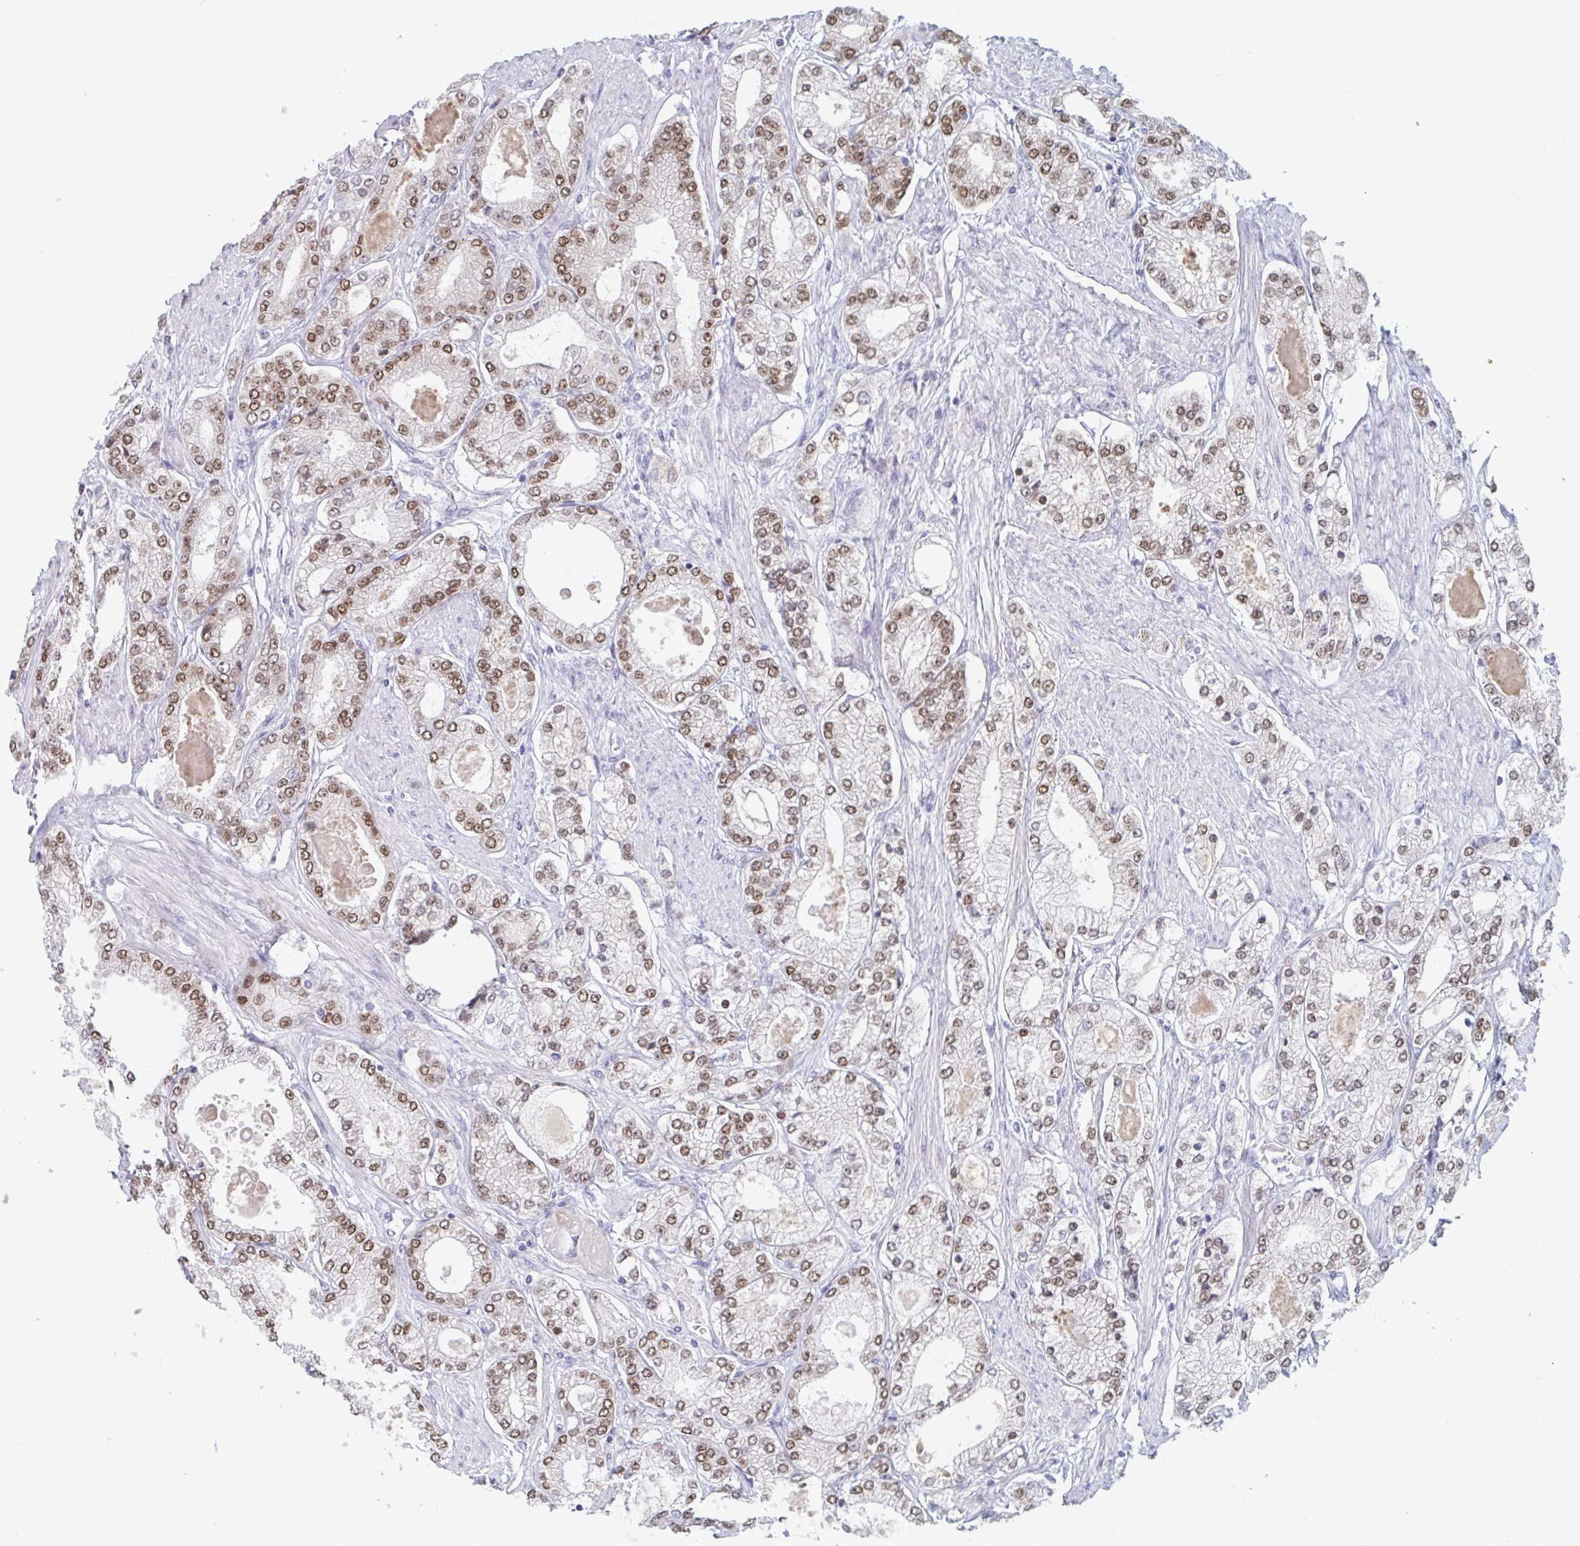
{"staining": {"intensity": "moderate", "quantity": ">75%", "location": "nuclear"}, "tissue": "prostate cancer", "cell_type": "Tumor cells", "image_type": "cancer", "snomed": [{"axis": "morphology", "description": "Adenocarcinoma, High grade"}, {"axis": "topography", "description": "Prostate"}], "caption": "This is an image of immunohistochemistry (IHC) staining of adenocarcinoma (high-grade) (prostate), which shows moderate positivity in the nuclear of tumor cells.", "gene": "FOXA1", "patient": {"sex": "male", "age": 68}}